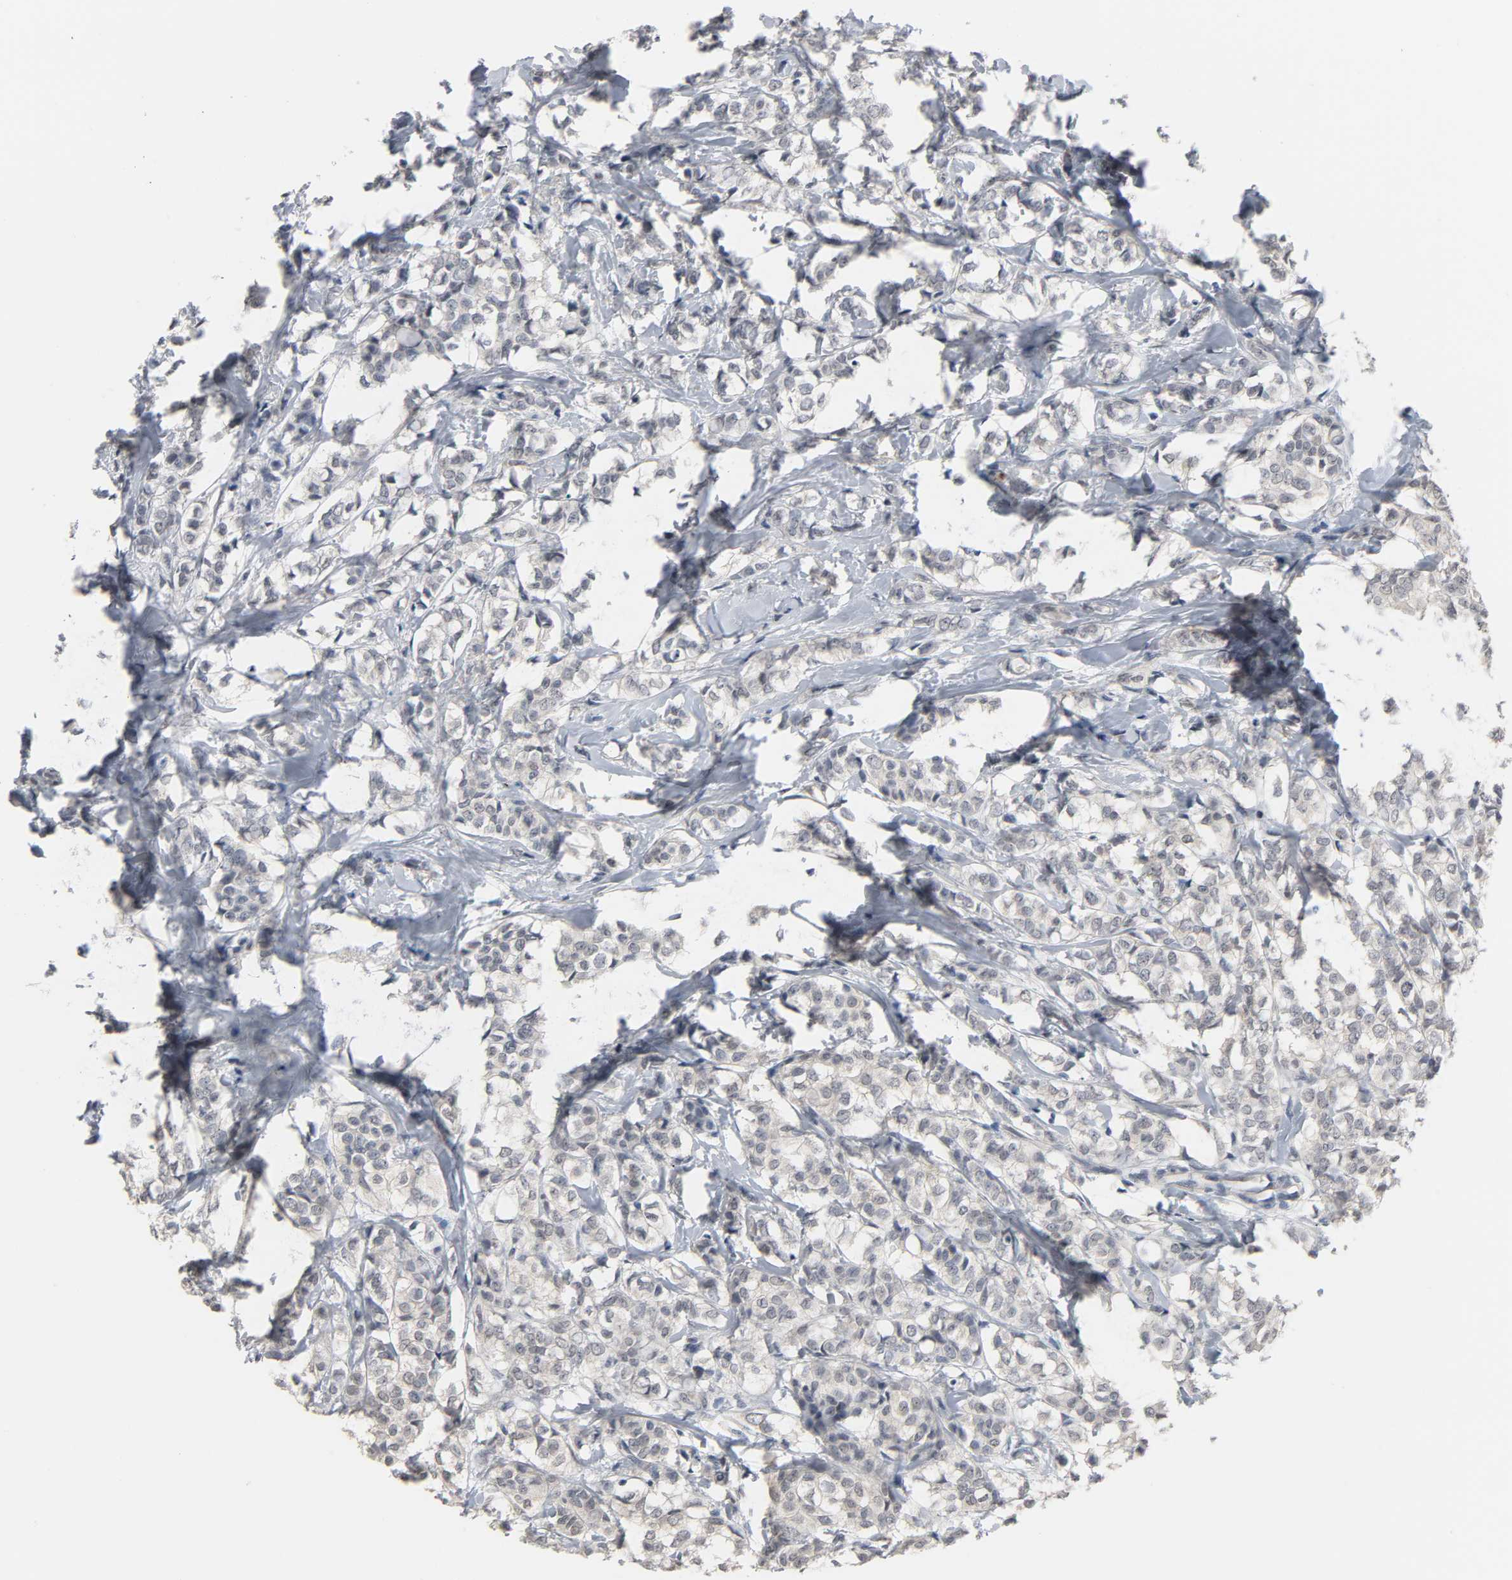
{"staining": {"intensity": "weak", "quantity": "<25%", "location": "cytoplasmic/membranous"}, "tissue": "breast cancer", "cell_type": "Tumor cells", "image_type": "cancer", "snomed": [{"axis": "morphology", "description": "Lobular carcinoma"}, {"axis": "topography", "description": "Breast"}], "caption": "An immunohistochemistry histopathology image of lobular carcinoma (breast) is shown. There is no staining in tumor cells of lobular carcinoma (breast). Brightfield microscopy of IHC stained with DAB (3,3'-diaminobenzidine) (brown) and hematoxylin (blue), captured at high magnification.", "gene": "ACSS2", "patient": {"sex": "female", "age": 60}}